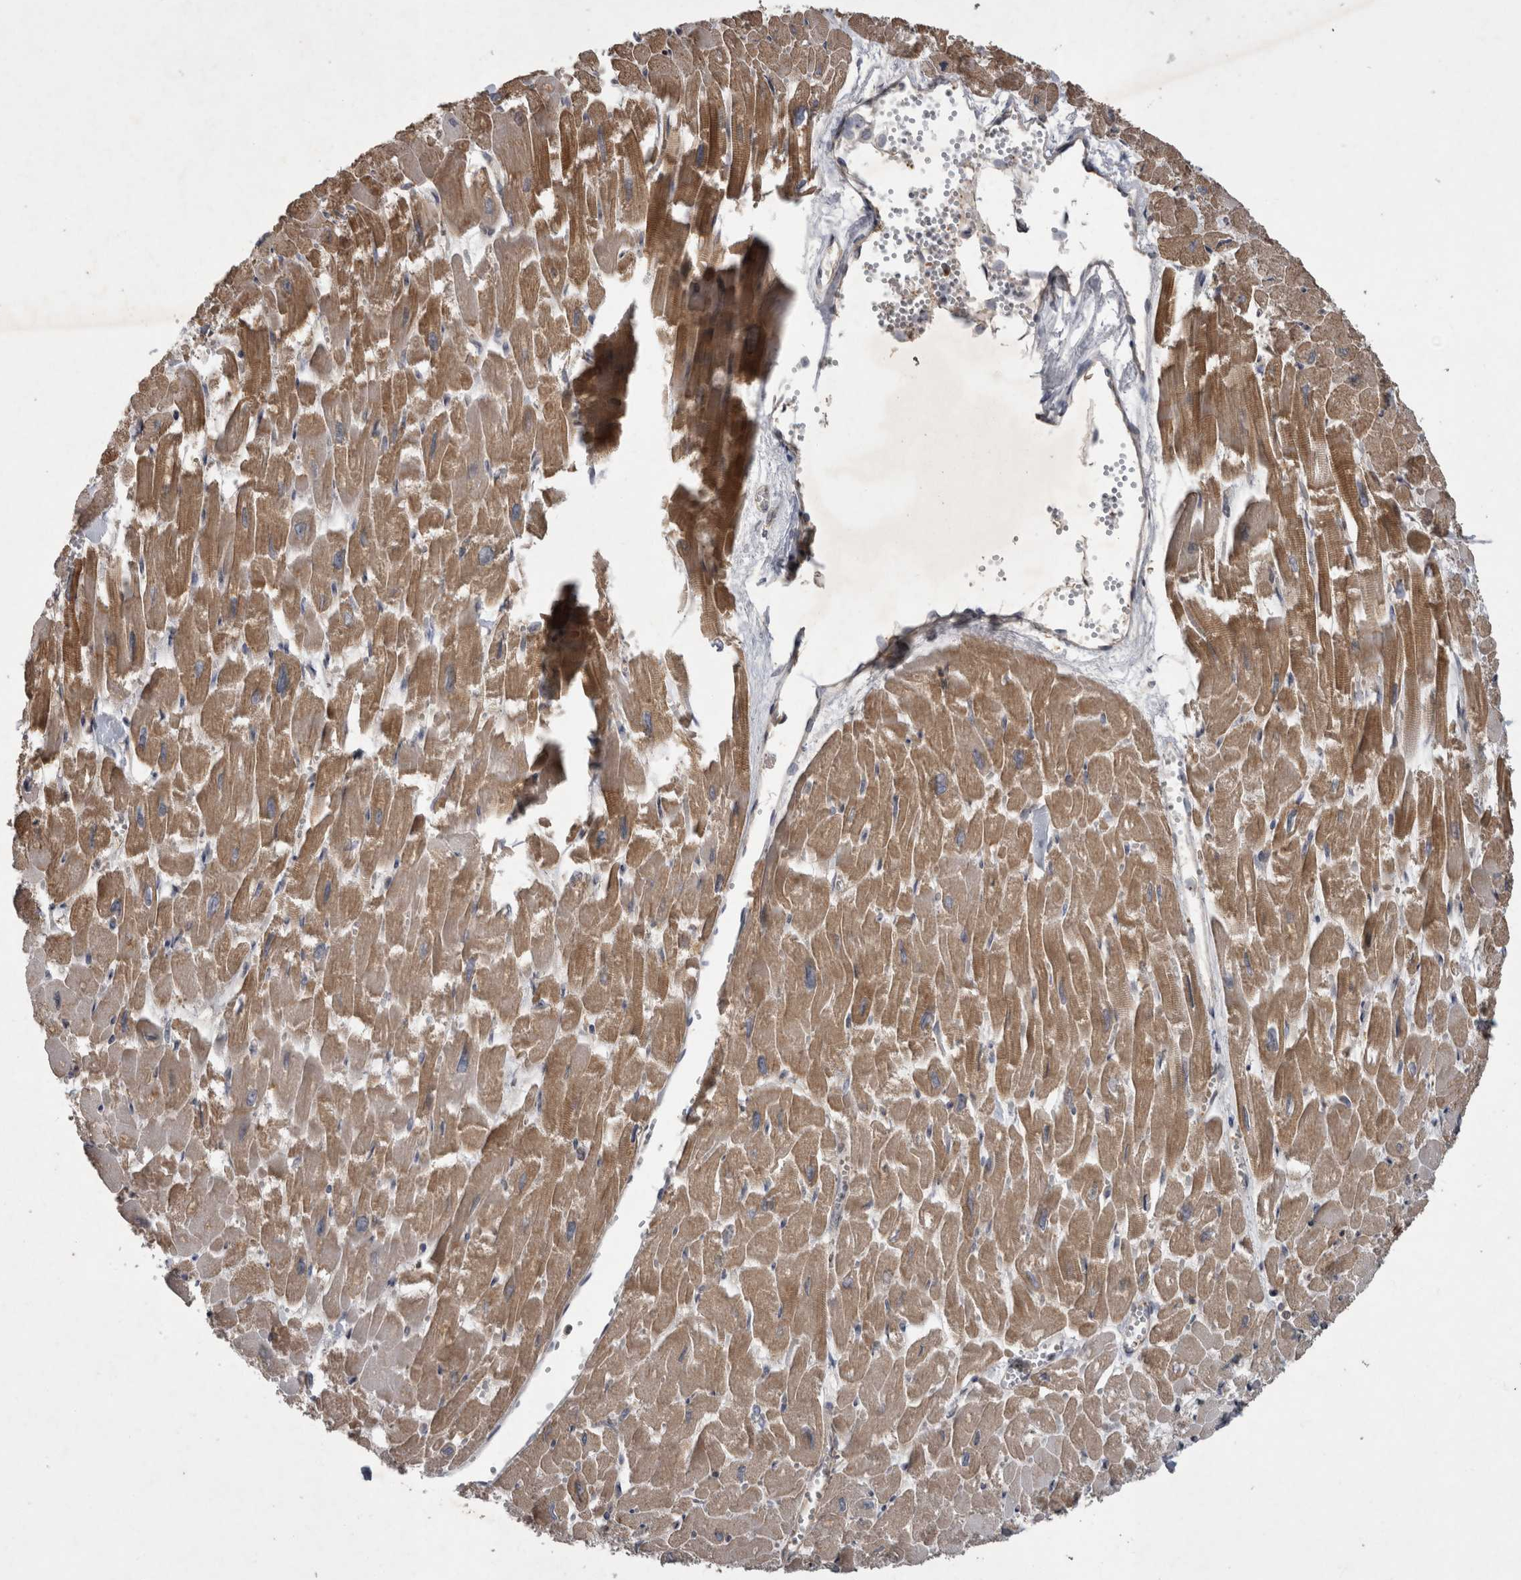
{"staining": {"intensity": "moderate", "quantity": ">75%", "location": "cytoplasmic/membranous"}, "tissue": "heart muscle", "cell_type": "Cardiomyocytes", "image_type": "normal", "snomed": [{"axis": "morphology", "description": "Normal tissue, NOS"}, {"axis": "topography", "description": "Heart"}], "caption": "DAB immunohistochemical staining of unremarkable heart muscle exhibits moderate cytoplasmic/membranous protein staining in approximately >75% of cardiomyocytes.", "gene": "SPATA48", "patient": {"sex": "male", "age": 54}}